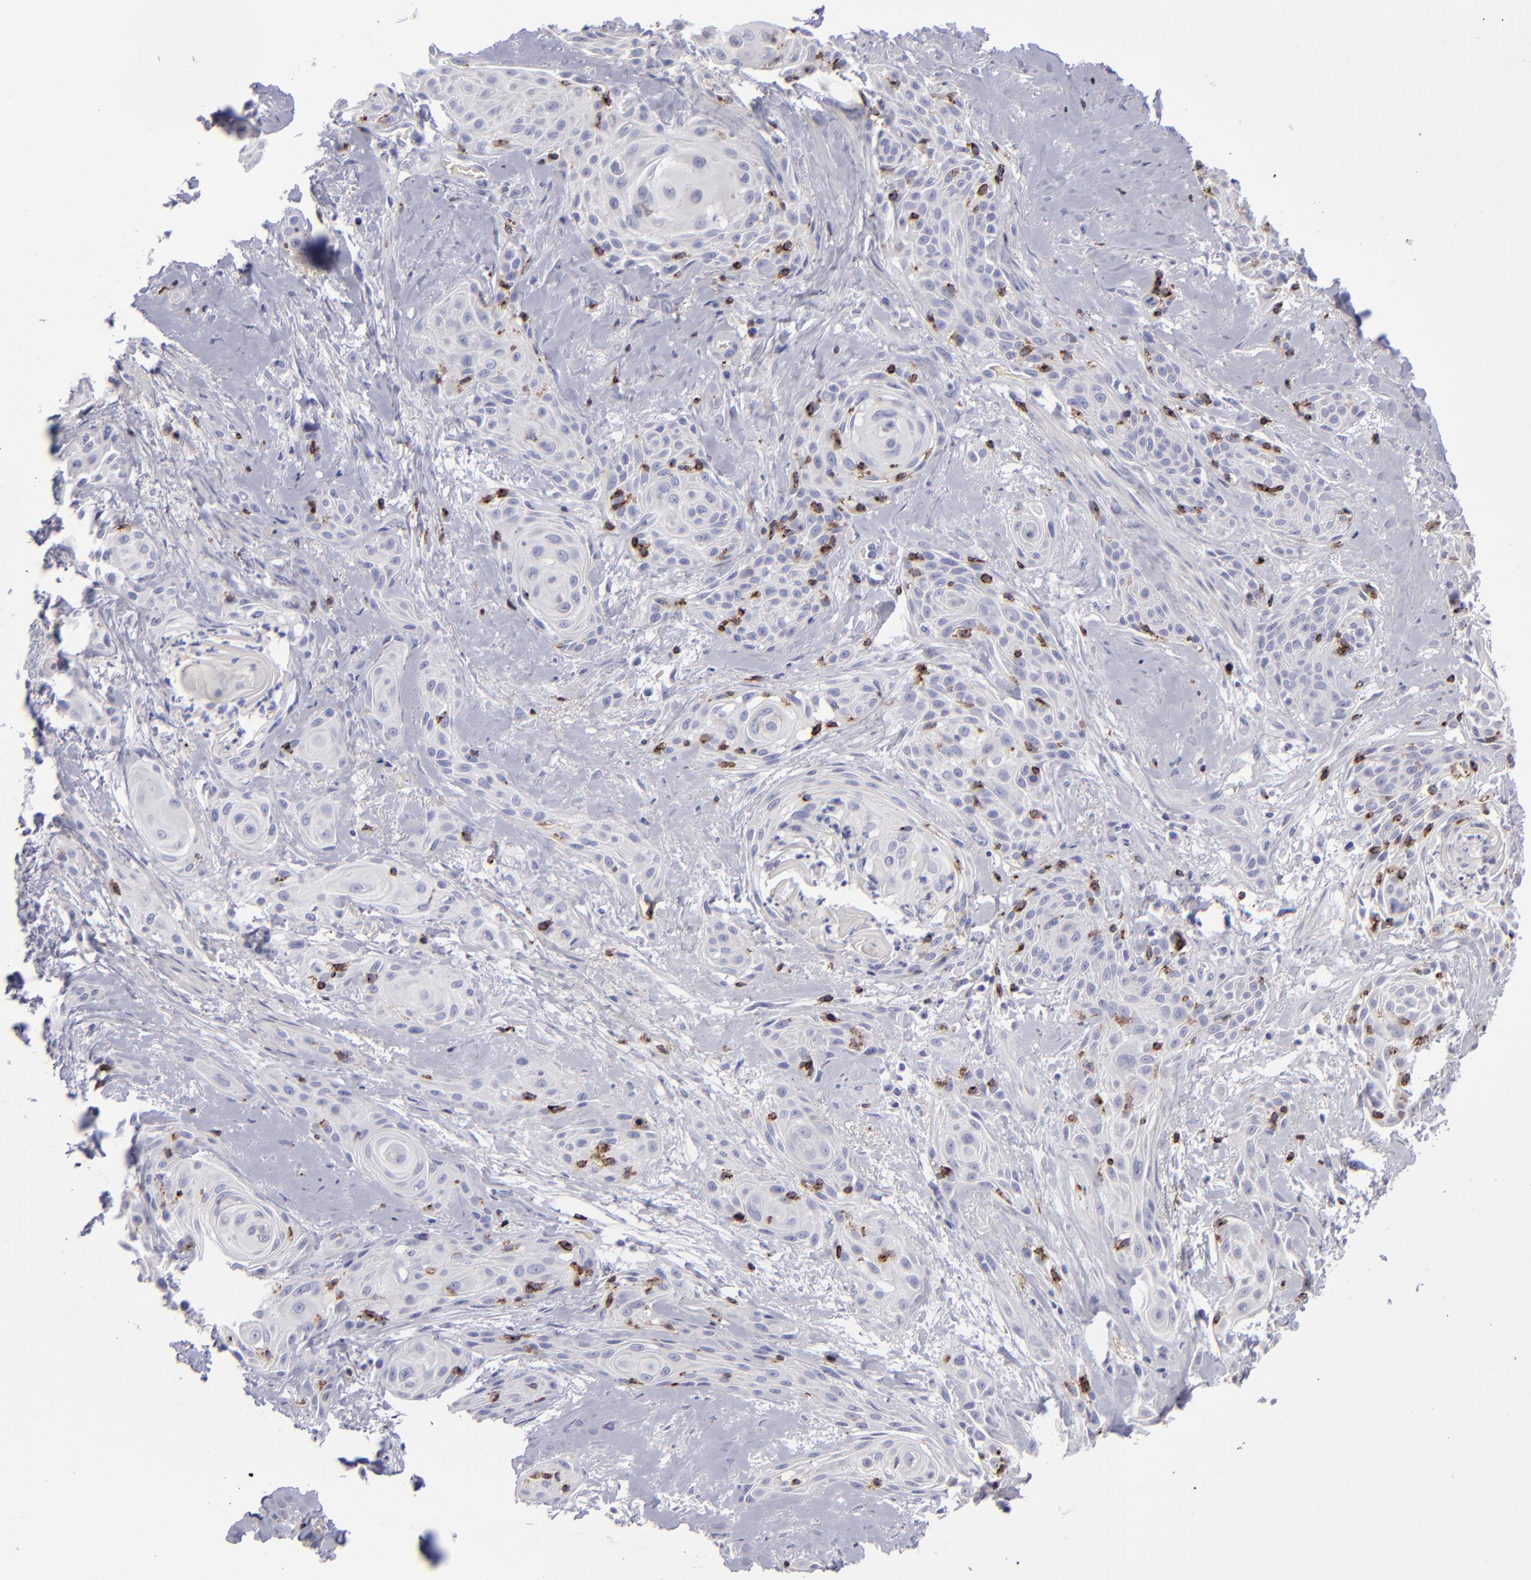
{"staining": {"intensity": "negative", "quantity": "none", "location": "none"}, "tissue": "skin cancer", "cell_type": "Tumor cells", "image_type": "cancer", "snomed": [{"axis": "morphology", "description": "Squamous cell carcinoma, NOS"}, {"axis": "topography", "description": "Skin"}, {"axis": "topography", "description": "Anal"}], "caption": "Tumor cells are negative for protein expression in human skin squamous cell carcinoma.", "gene": "CD2", "patient": {"sex": "male", "age": 64}}